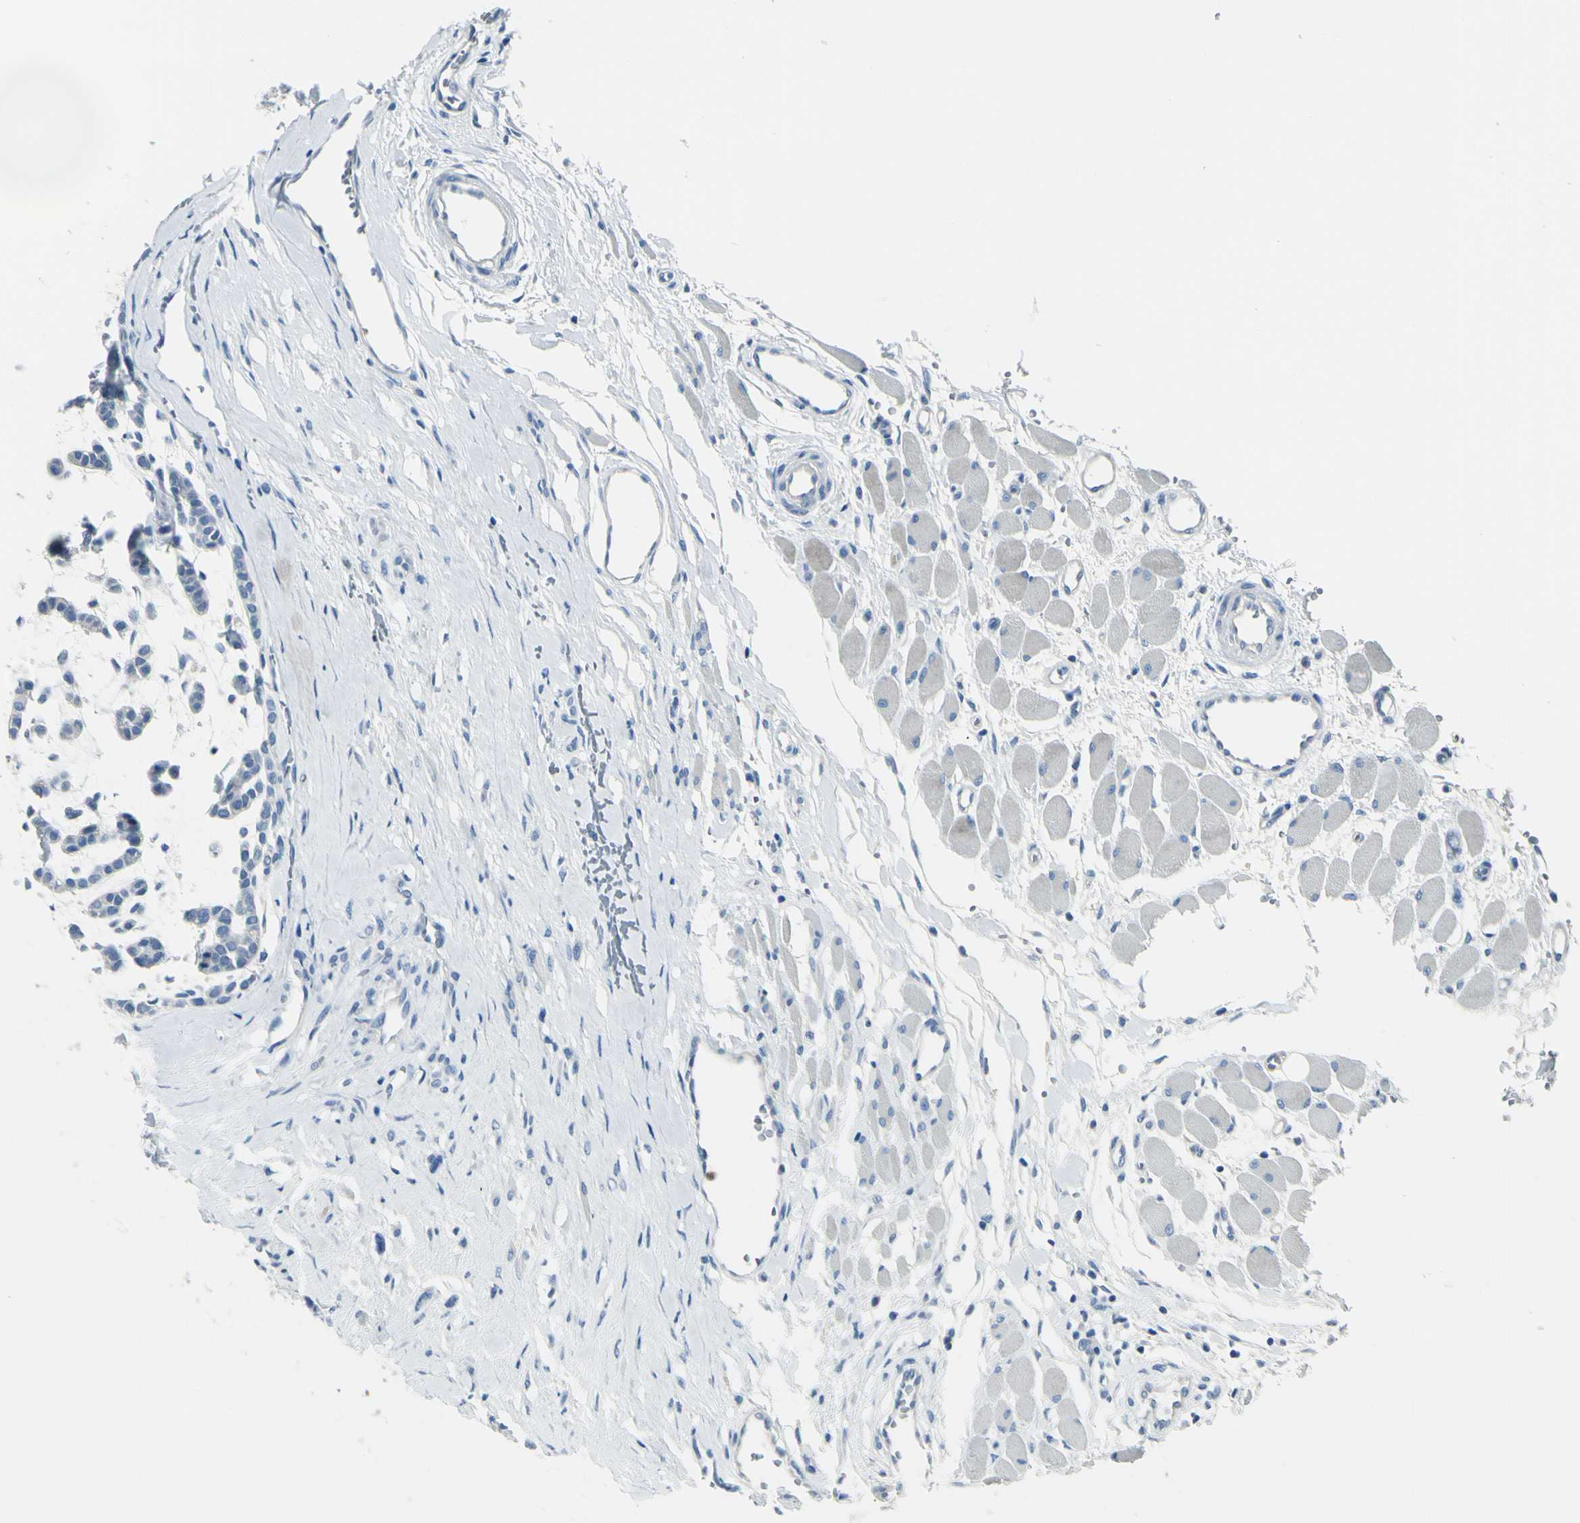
{"staining": {"intensity": "negative", "quantity": "none", "location": "none"}, "tissue": "head and neck cancer", "cell_type": "Tumor cells", "image_type": "cancer", "snomed": [{"axis": "morphology", "description": "Adenocarcinoma, NOS"}, {"axis": "morphology", "description": "Adenoma, NOS"}, {"axis": "topography", "description": "Head-Neck"}], "caption": "Tumor cells are negative for brown protein staining in head and neck cancer. The staining is performed using DAB brown chromogen with nuclei counter-stained in using hematoxylin.", "gene": "ZNF557", "patient": {"sex": "female", "age": 55}}